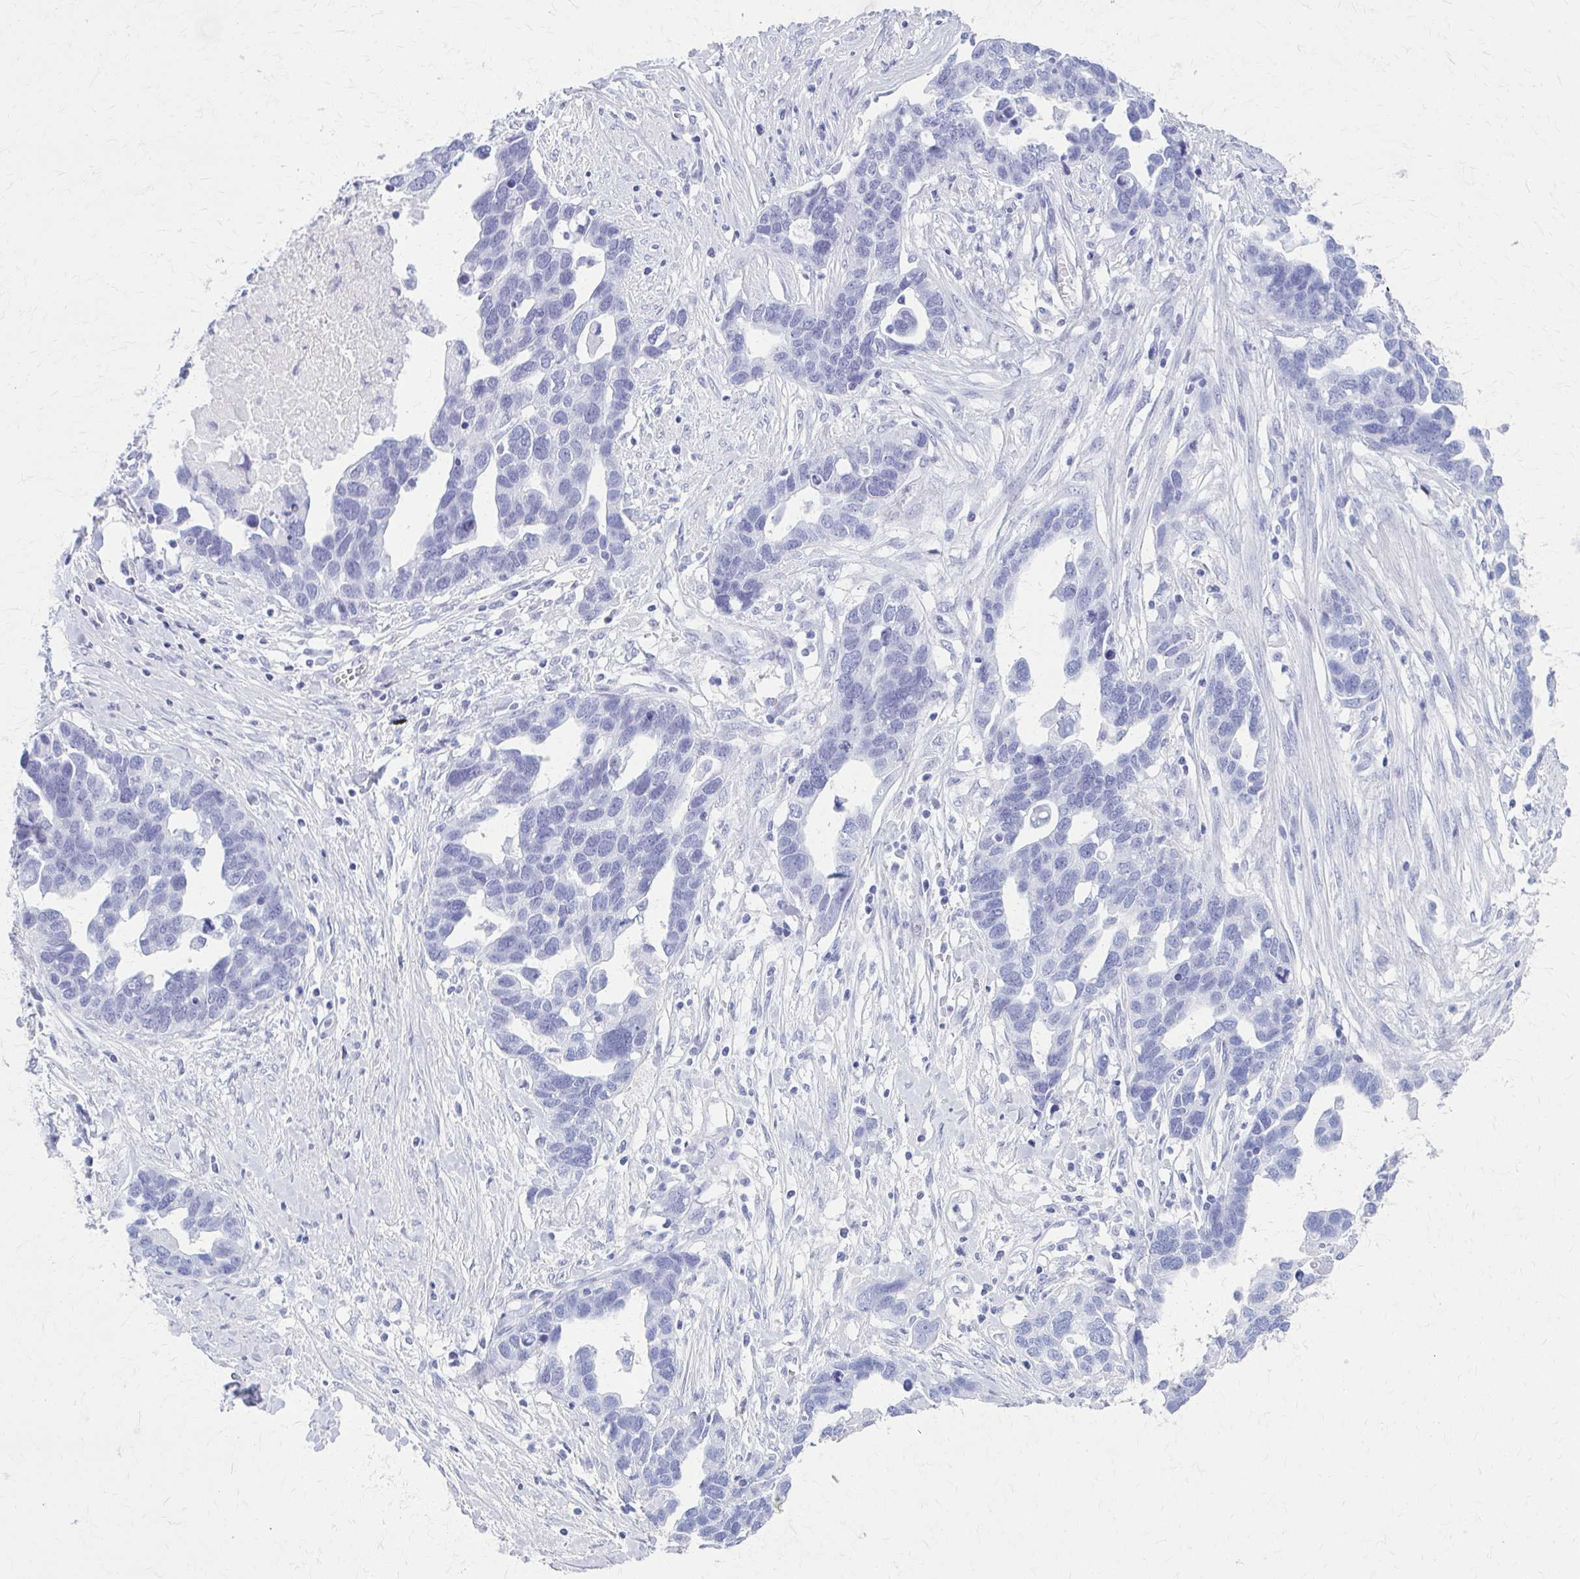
{"staining": {"intensity": "negative", "quantity": "none", "location": "none"}, "tissue": "ovarian cancer", "cell_type": "Tumor cells", "image_type": "cancer", "snomed": [{"axis": "morphology", "description": "Cystadenocarcinoma, serous, NOS"}, {"axis": "topography", "description": "Ovary"}], "caption": "A micrograph of ovarian cancer (serous cystadenocarcinoma) stained for a protein shows no brown staining in tumor cells.", "gene": "CELF5", "patient": {"sex": "female", "age": 54}}